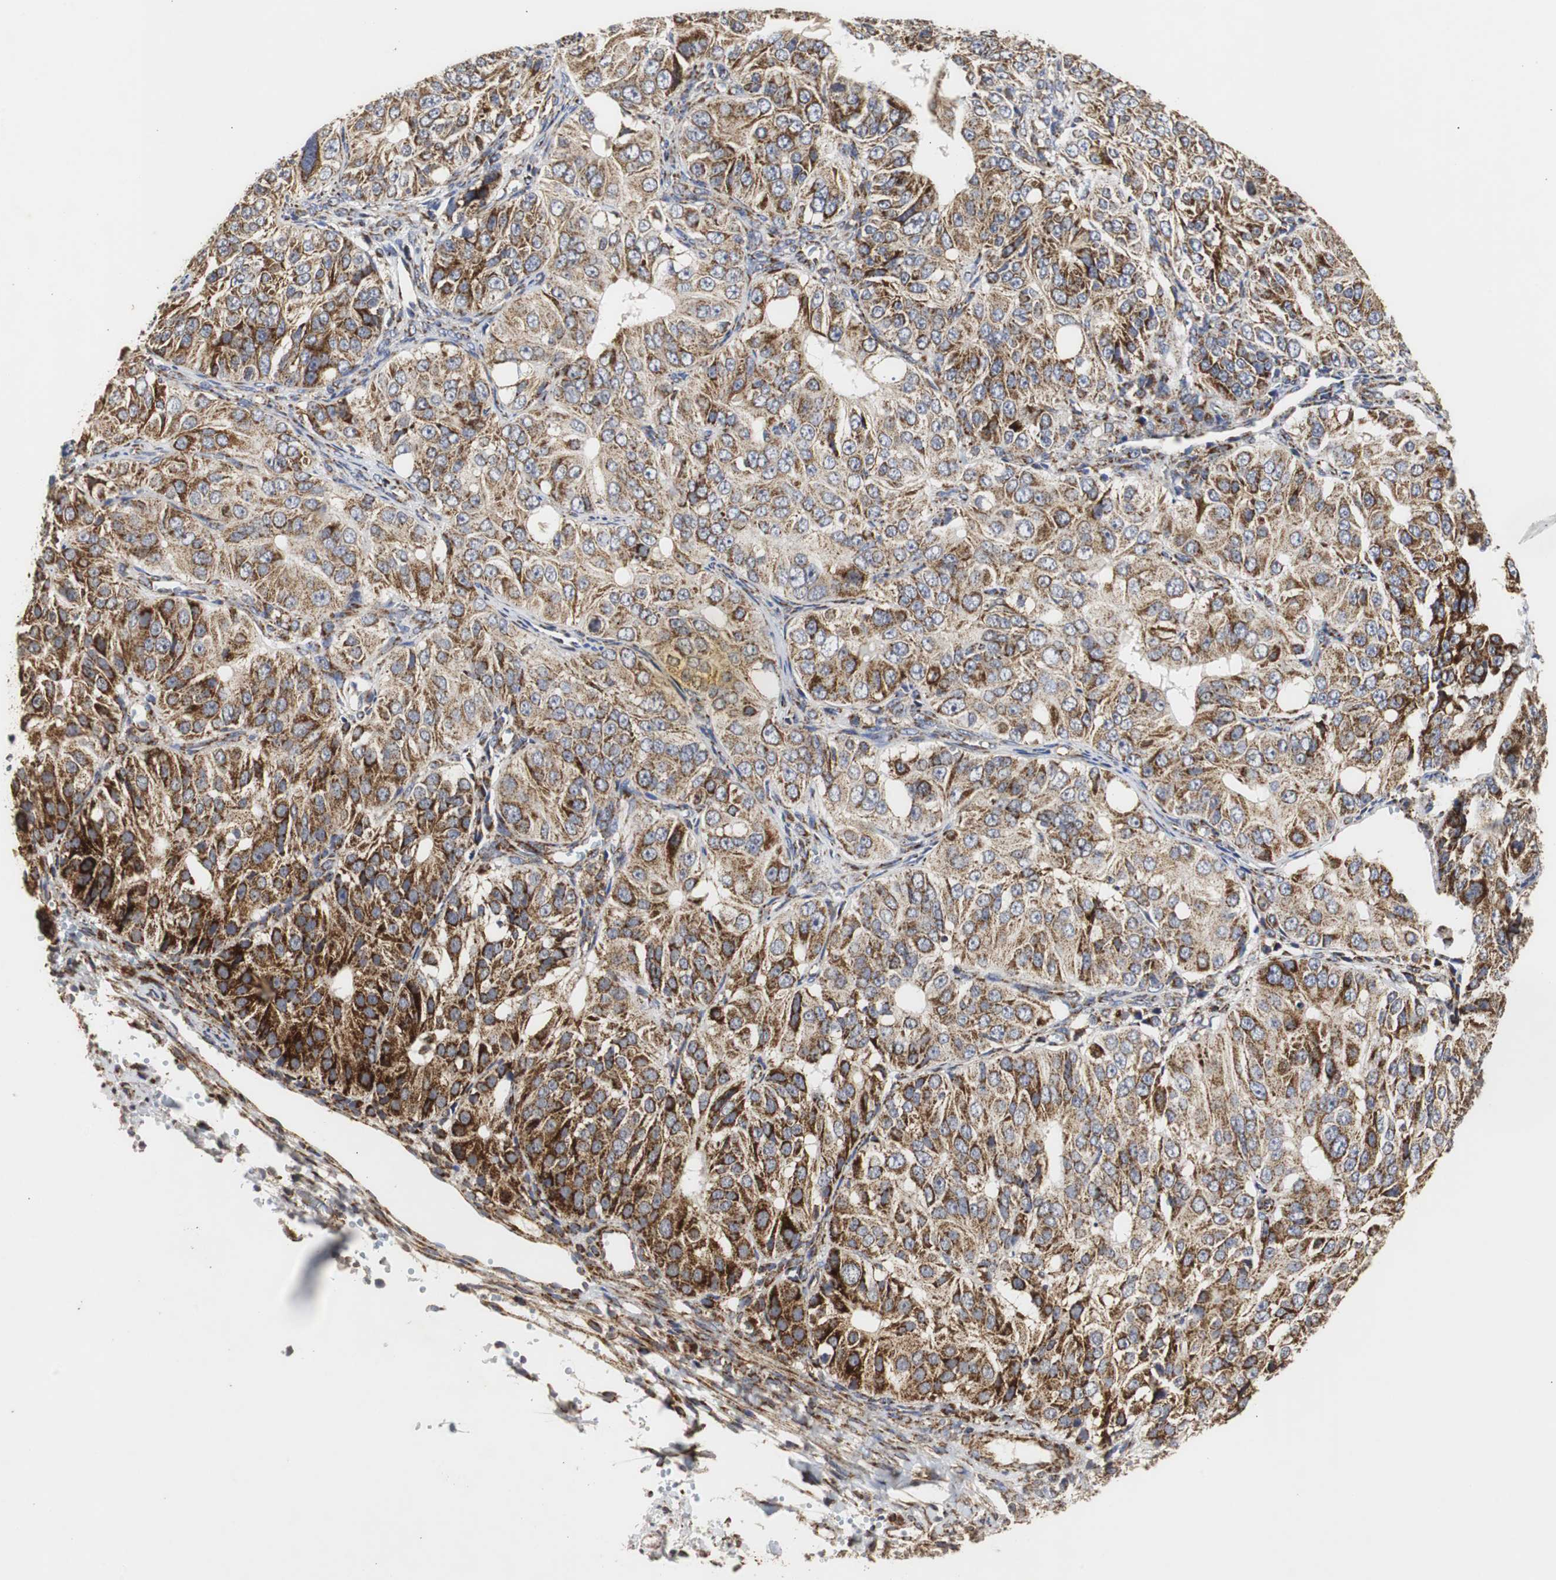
{"staining": {"intensity": "strong", "quantity": ">75%", "location": "cytoplasmic/membranous"}, "tissue": "ovarian cancer", "cell_type": "Tumor cells", "image_type": "cancer", "snomed": [{"axis": "morphology", "description": "Carcinoma, endometroid"}, {"axis": "topography", "description": "Ovary"}], "caption": "IHC histopathology image of ovarian cancer (endometroid carcinoma) stained for a protein (brown), which shows high levels of strong cytoplasmic/membranous expression in approximately >75% of tumor cells.", "gene": "HSD17B10", "patient": {"sex": "female", "age": 51}}